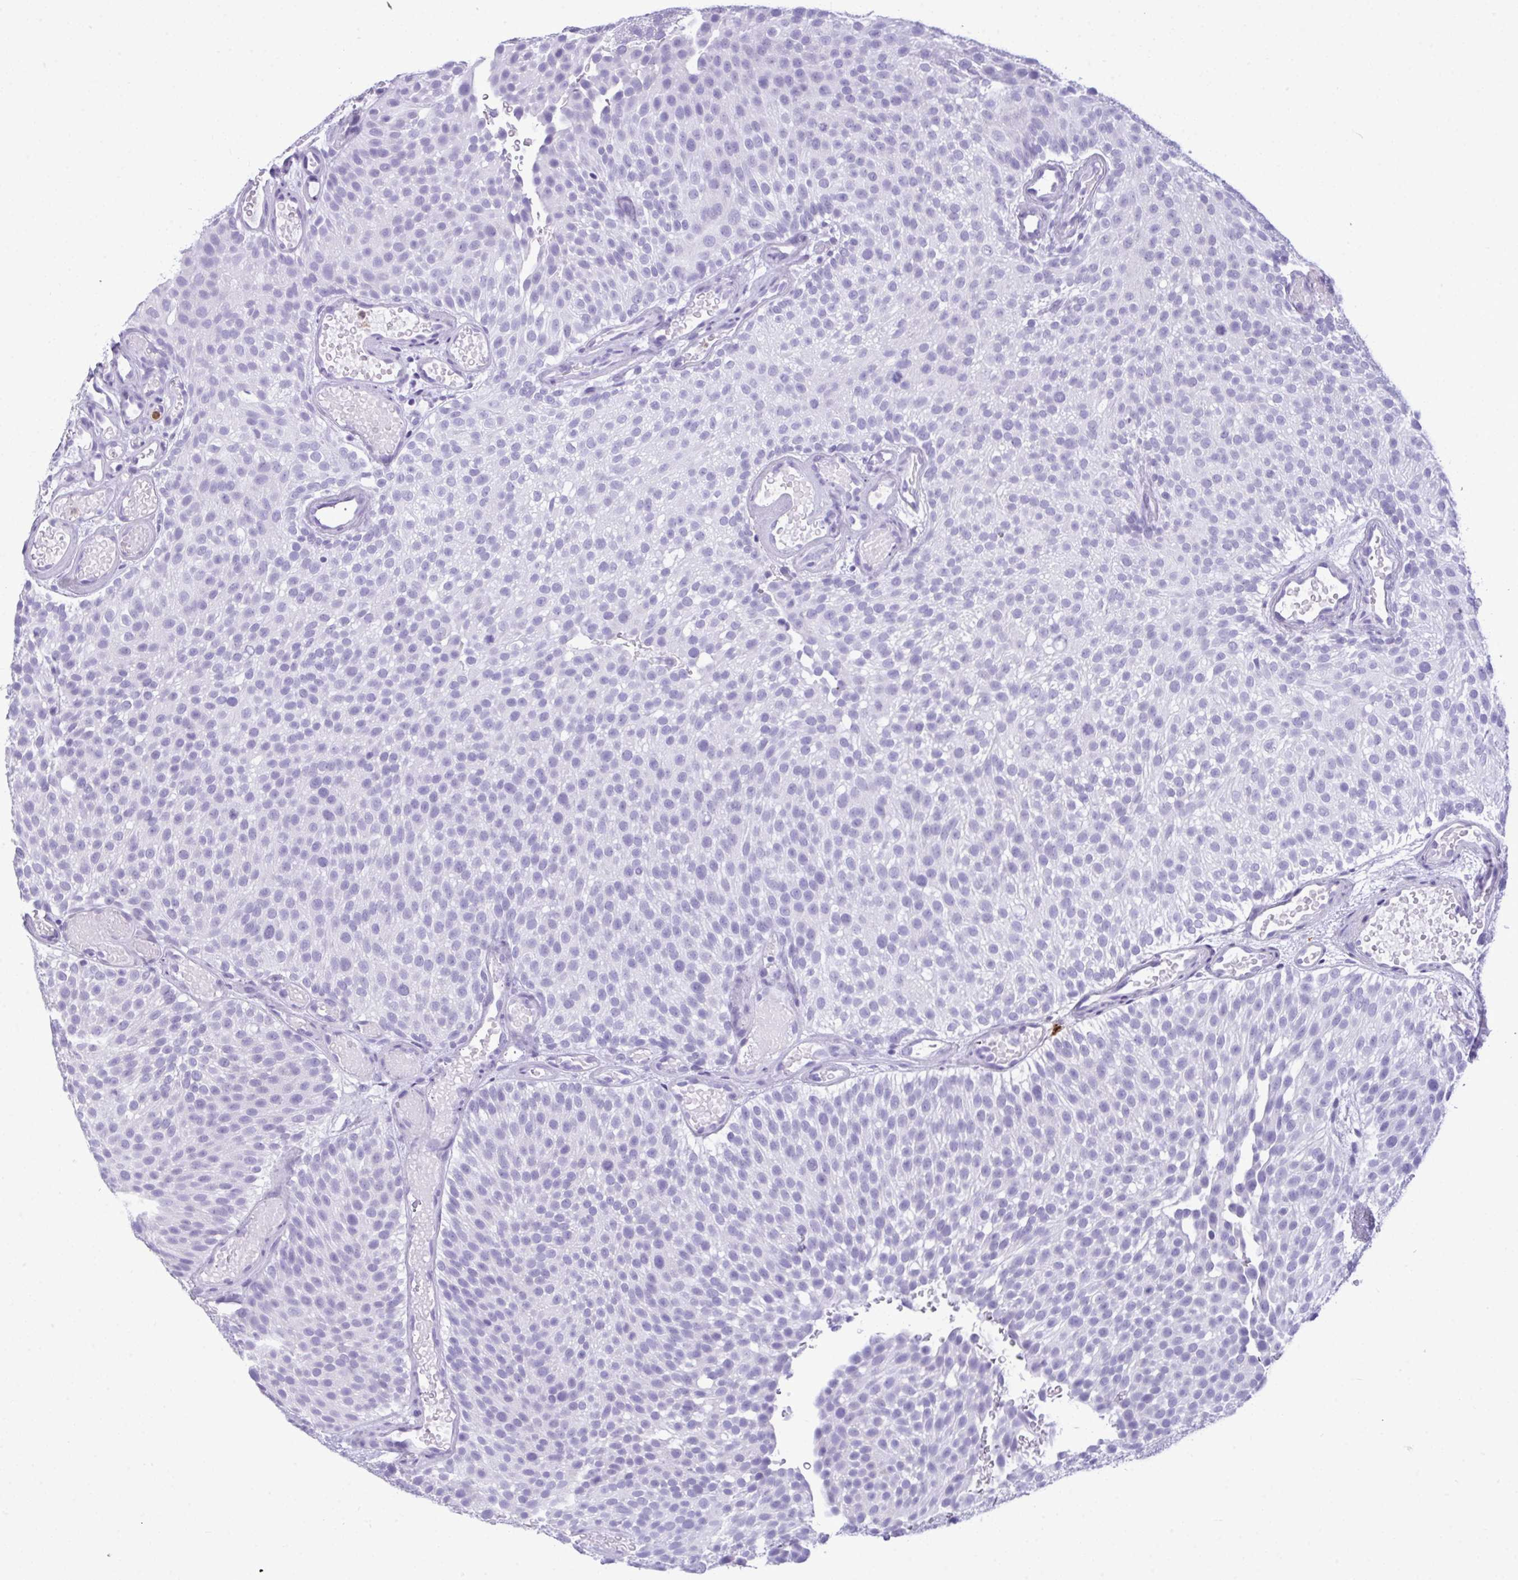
{"staining": {"intensity": "negative", "quantity": "none", "location": "none"}, "tissue": "urothelial cancer", "cell_type": "Tumor cells", "image_type": "cancer", "snomed": [{"axis": "morphology", "description": "Urothelial carcinoma, Low grade"}, {"axis": "topography", "description": "Urinary bladder"}], "caption": "This is a image of IHC staining of urothelial carcinoma (low-grade), which shows no positivity in tumor cells.", "gene": "ARHGAP42", "patient": {"sex": "male", "age": 78}}